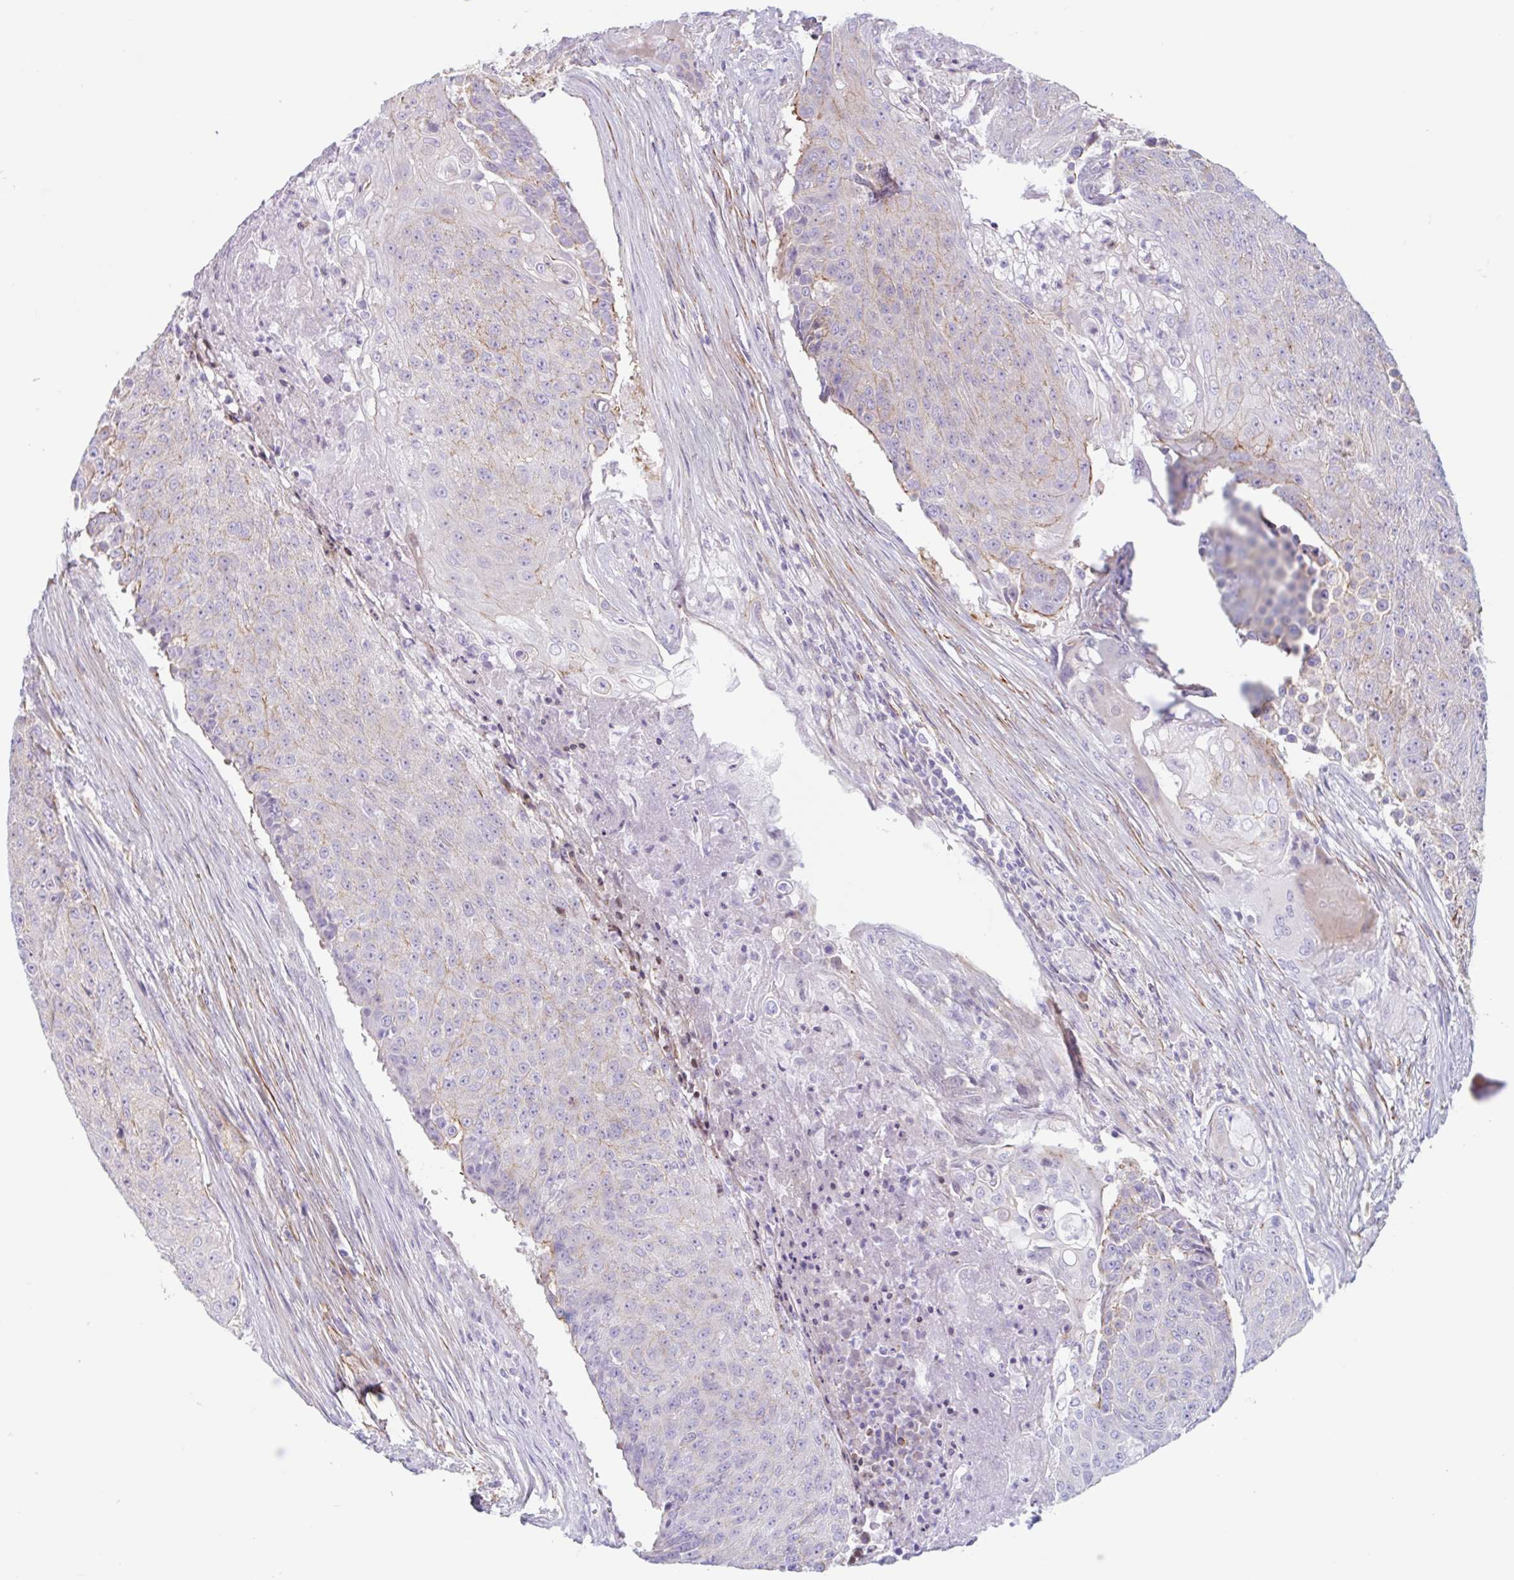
{"staining": {"intensity": "moderate", "quantity": "25%-75%", "location": "cytoplasmic/membranous"}, "tissue": "urothelial cancer", "cell_type": "Tumor cells", "image_type": "cancer", "snomed": [{"axis": "morphology", "description": "Urothelial carcinoma, High grade"}, {"axis": "topography", "description": "Urinary bladder"}], "caption": "Urothelial cancer stained for a protein exhibits moderate cytoplasmic/membranous positivity in tumor cells.", "gene": "MYH10", "patient": {"sex": "female", "age": 63}}